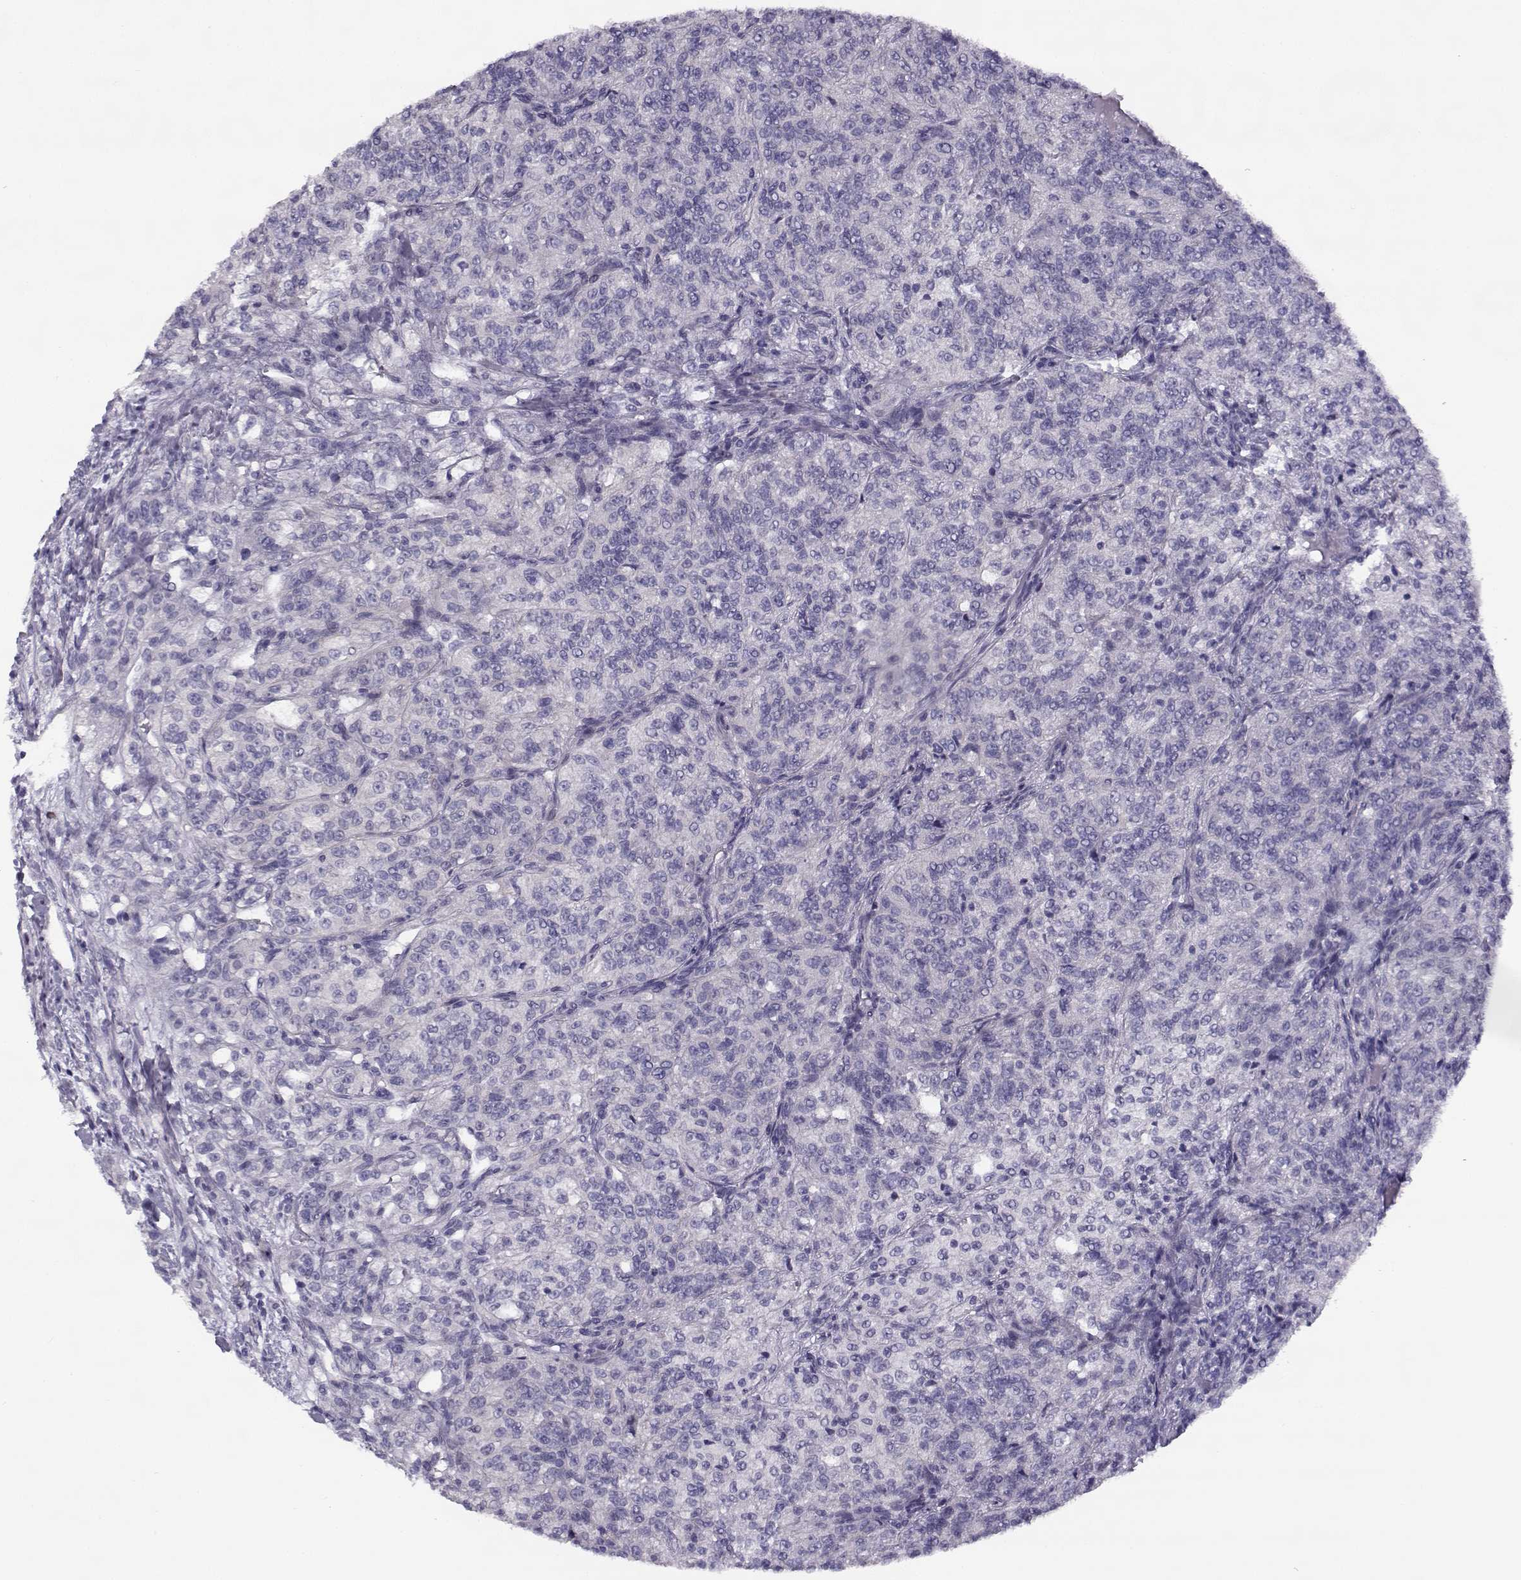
{"staining": {"intensity": "negative", "quantity": "none", "location": "none"}, "tissue": "renal cancer", "cell_type": "Tumor cells", "image_type": "cancer", "snomed": [{"axis": "morphology", "description": "Adenocarcinoma, NOS"}, {"axis": "topography", "description": "Kidney"}], "caption": "A histopathology image of human renal cancer (adenocarcinoma) is negative for staining in tumor cells.", "gene": "CREB3L3", "patient": {"sex": "female", "age": 63}}